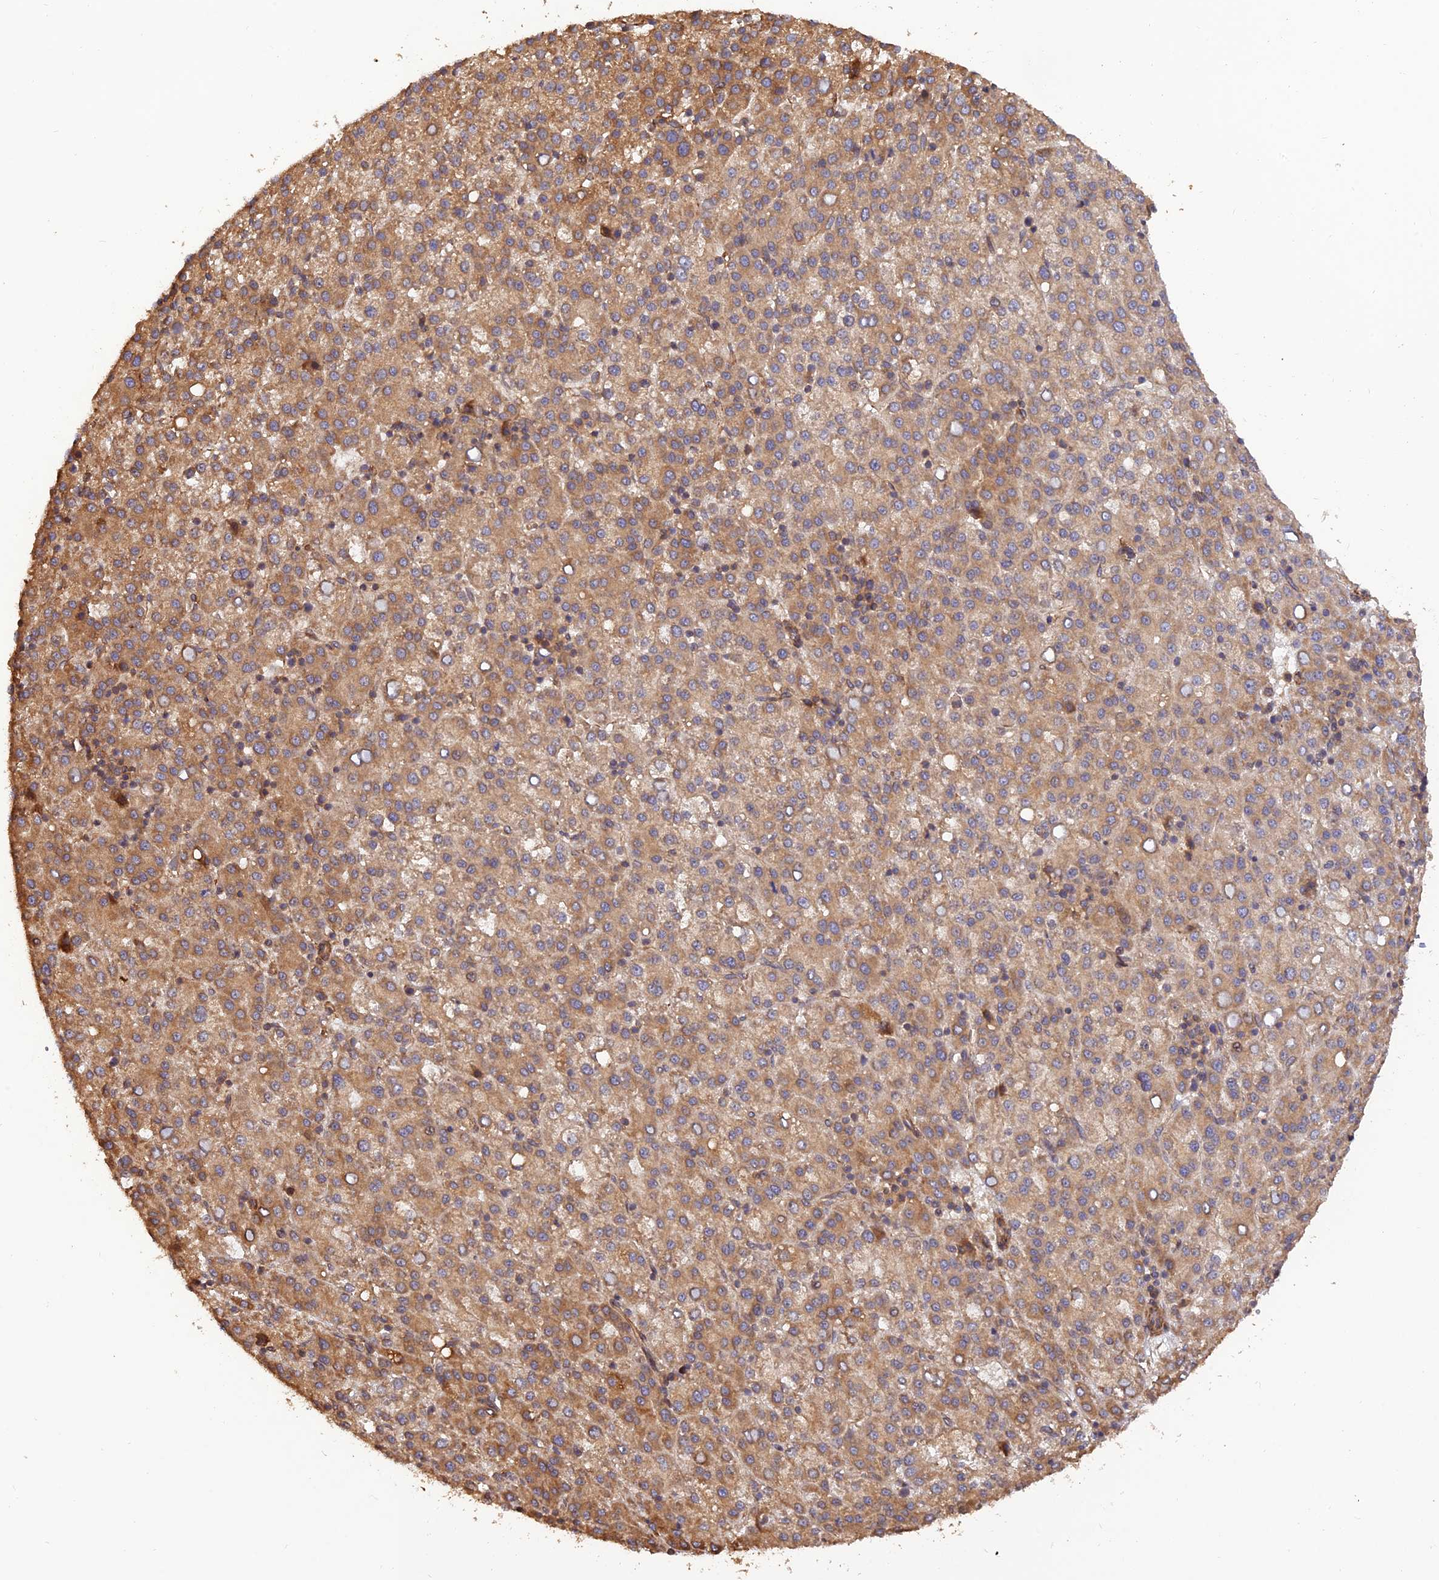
{"staining": {"intensity": "moderate", "quantity": ">75%", "location": "cytoplasmic/membranous"}, "tissue": "liver cancer", "cell_type": "Tumor cells", "image_type": "cancer", "snomed": [{"axis": "morphology", "description": "Carcinoma, Hepatocellular, NOS"}, {"axis": "topography", "description": "Liver"}], "caption": "Immunohistochemistry histopathology image of human liver hepatocellular carcinoma stained for a protein (brown), which exhibits medium levels of moderate cytoplasmic/membranous expression in about >75% of tumor cells.", "gene": "CREBL2", "patient": {"sex": "female", "age": 58}}